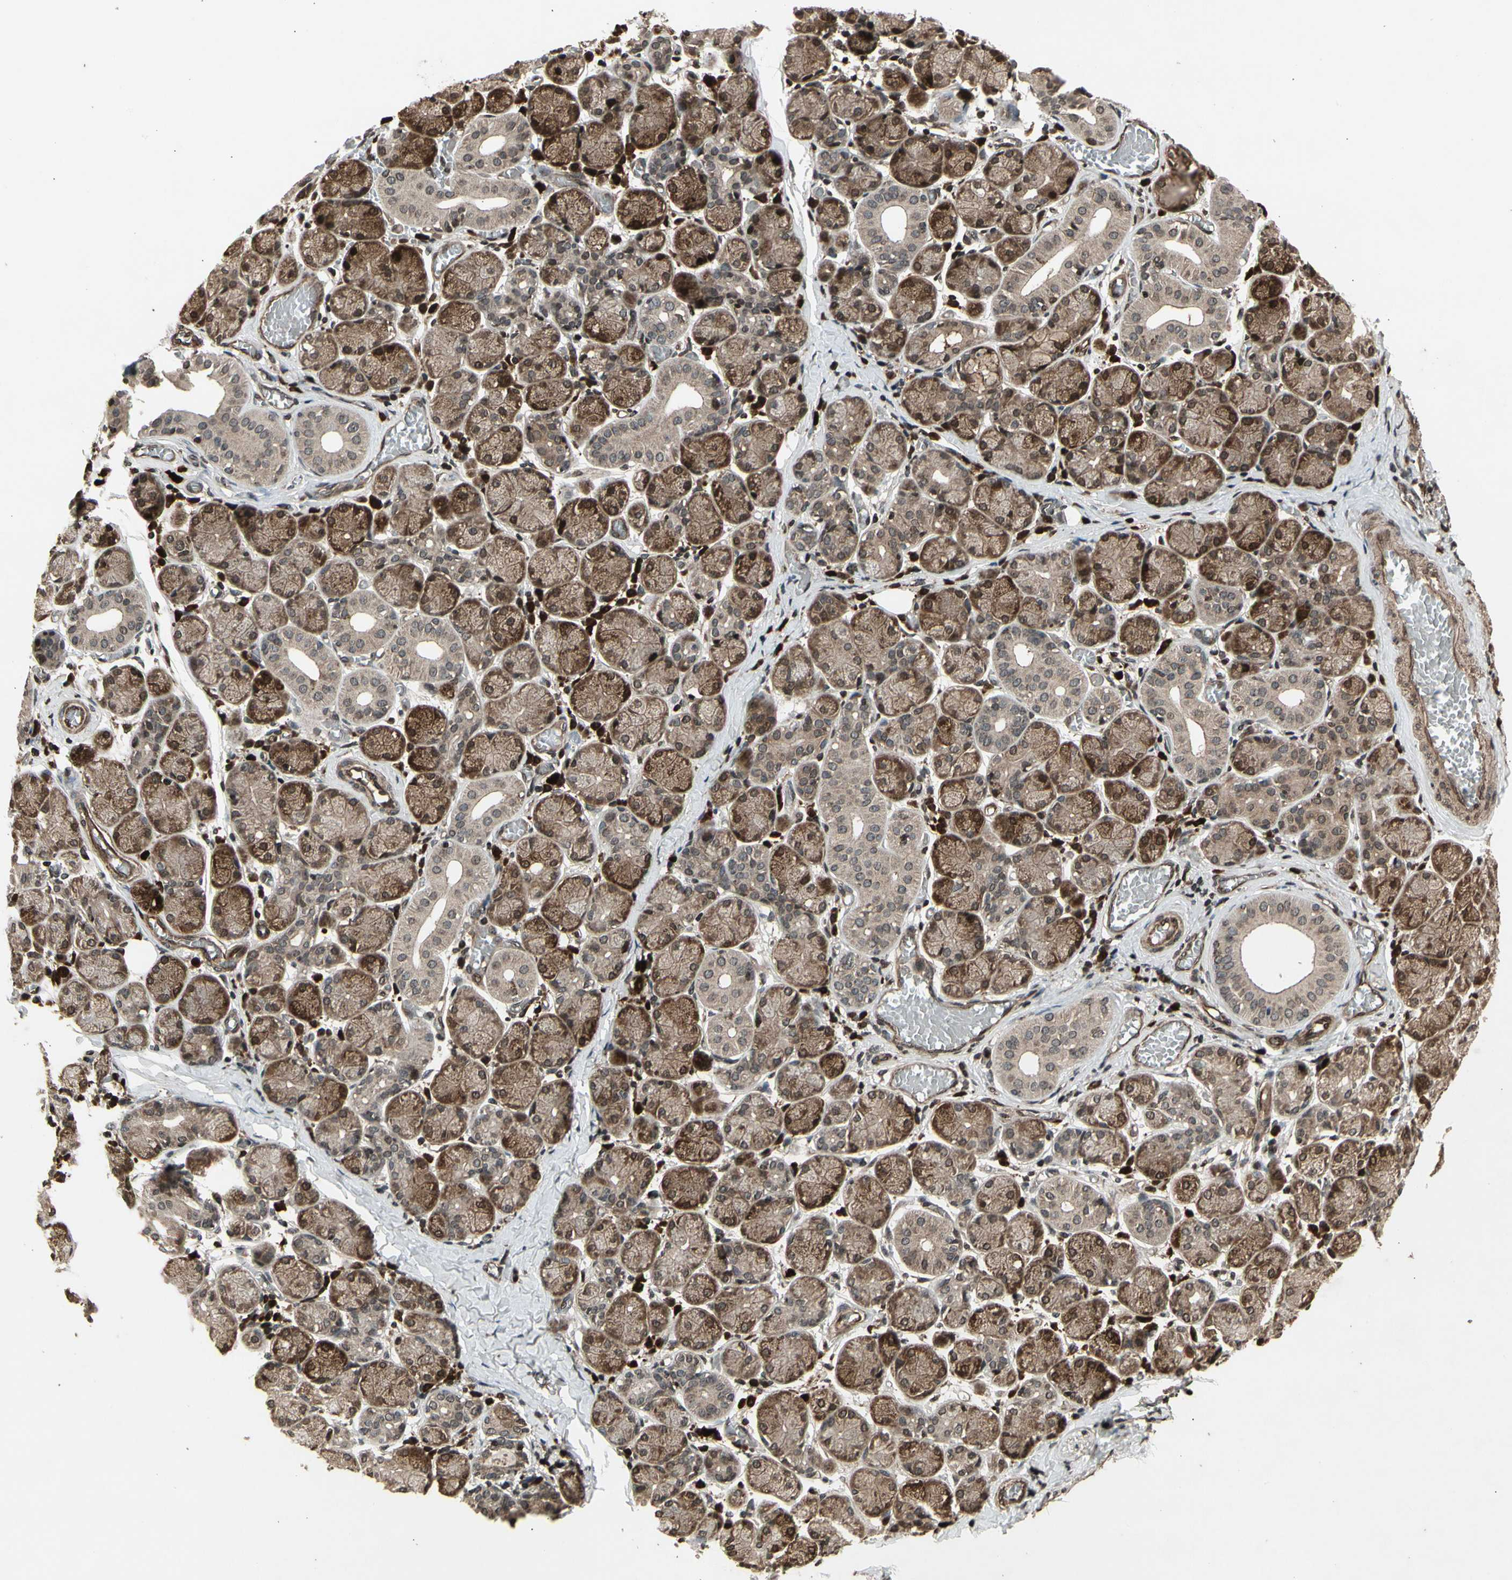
{"staining": {"intensity": "strong", "quantity": "25%-75%", "location": "cytoplasmic/membranous,nuclear"}, "tissue": "salivary gland", "cell_type": "Glandular cells", "image_type": "normal", "snomed": [{"axis": "morphology", "description": "Normal tissue, NOS"}, {"axis": "topography", "description": "Salivary gland"}], "caption": "Immunohistochemistry (IHC) staining of normal salivary gland, which exhibits high levels of strong cytoplasmic/membranous,nuclear positivity in about 25%-75% of glandular cells indicating strong cytoplasmic/membranous,nuclear protein expression. The staining was performed using DAB (3,3'-diaminobenzidine) (brown) for protein detection and nuclei were counterstained in hematoxylin (blue).", "gene": "GLRX", "patient": {"sex": "female", "age": 24}}